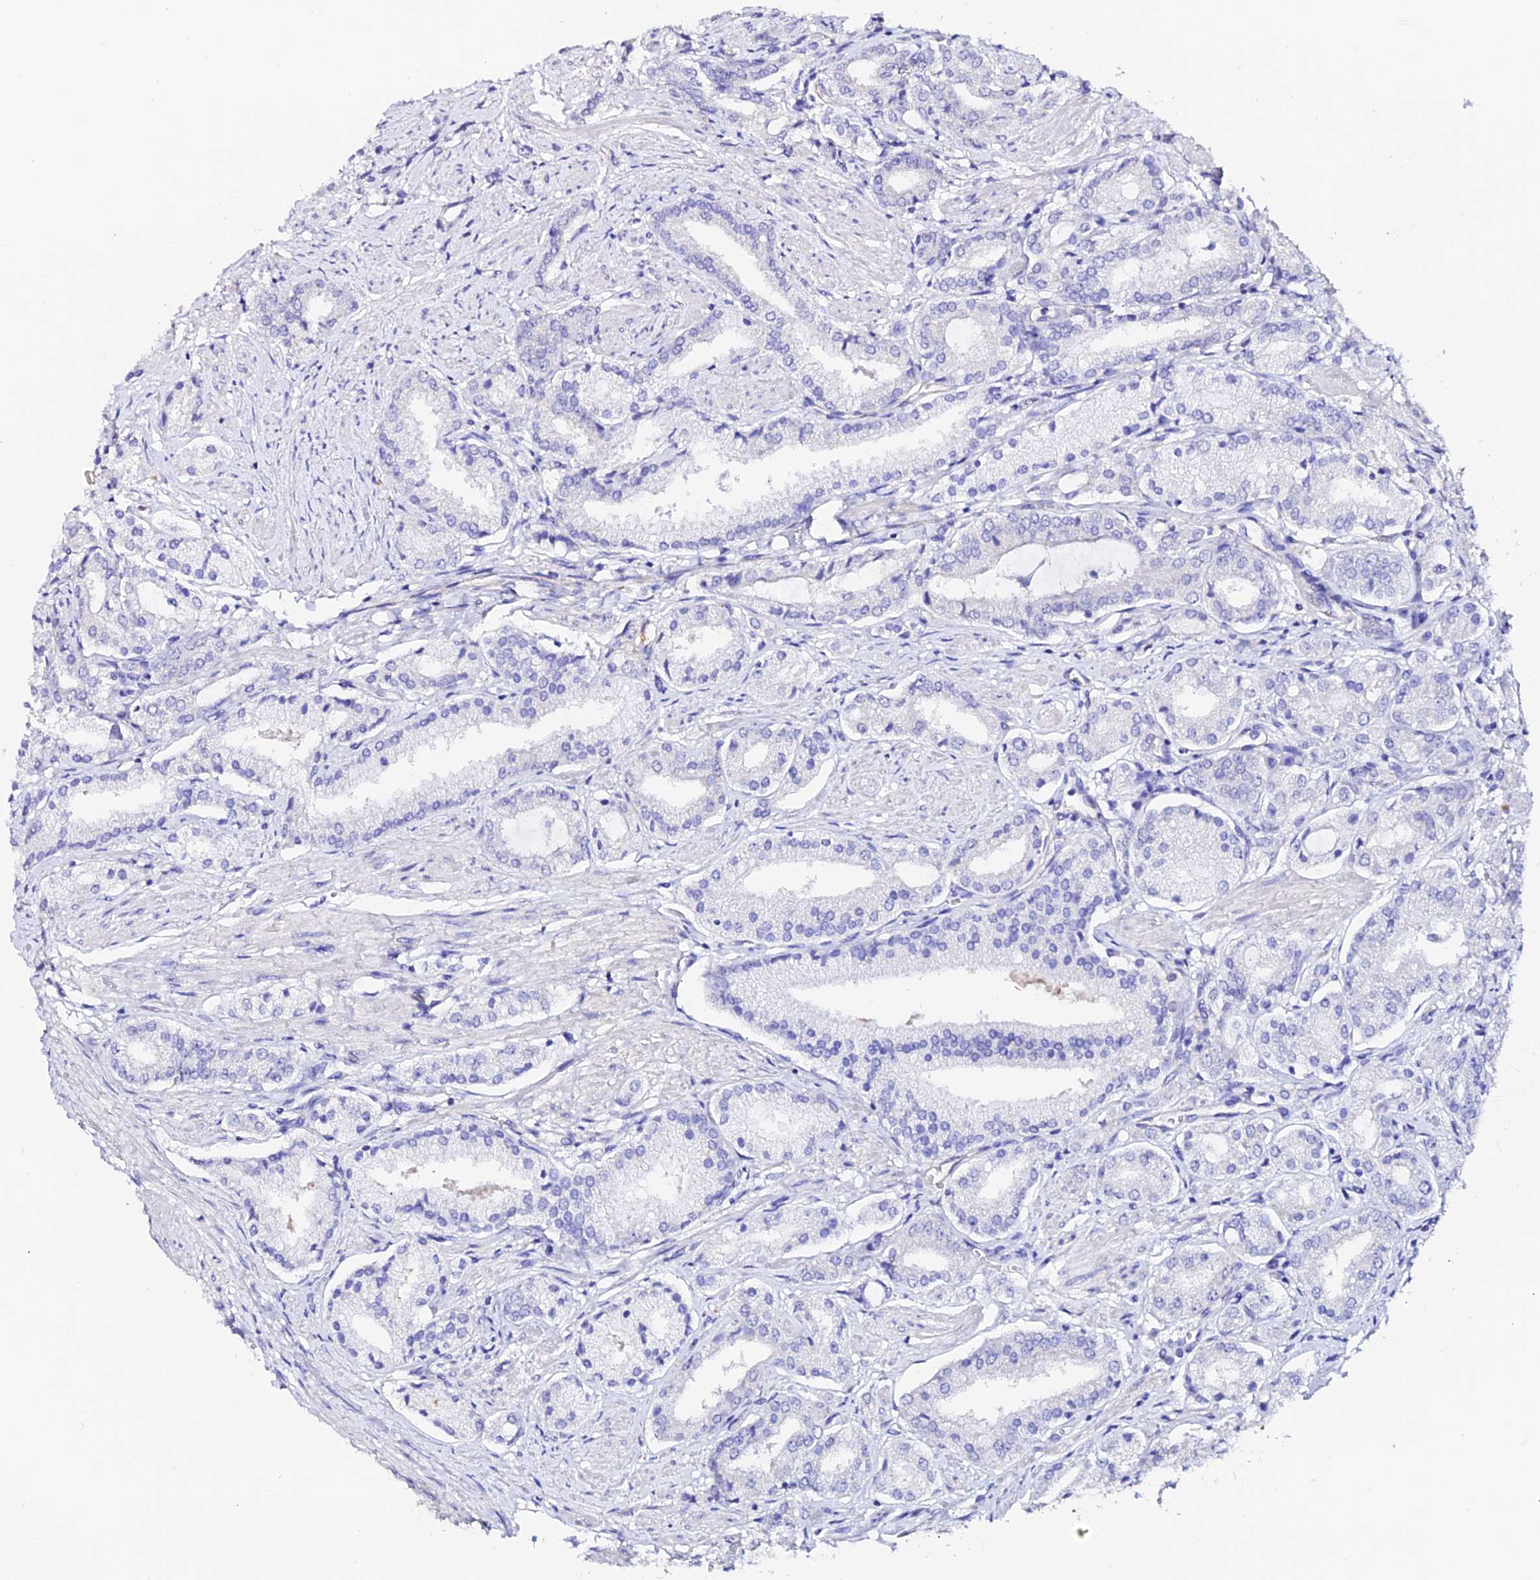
{"staining": {"intensity": "negative", "quantity": "none", "location": "none"}, "tissue": "prostate cancer", "cell_type": "Tumor cells", "image_type": "cancer", "snomed": [{"axis": "morphology", "description": "Adenocarcinoma, High grade"}, {"axis": "topography", "description": "Prostate and seminal vesicle, NOS"}], "caption": "Immunohistochemistry (IHC) of human prostate adenocarcinoma (high-grade) shows no staining in tumor cells.", "gene": "ESM1", "patient": {"sex": "male", "age": 64}}